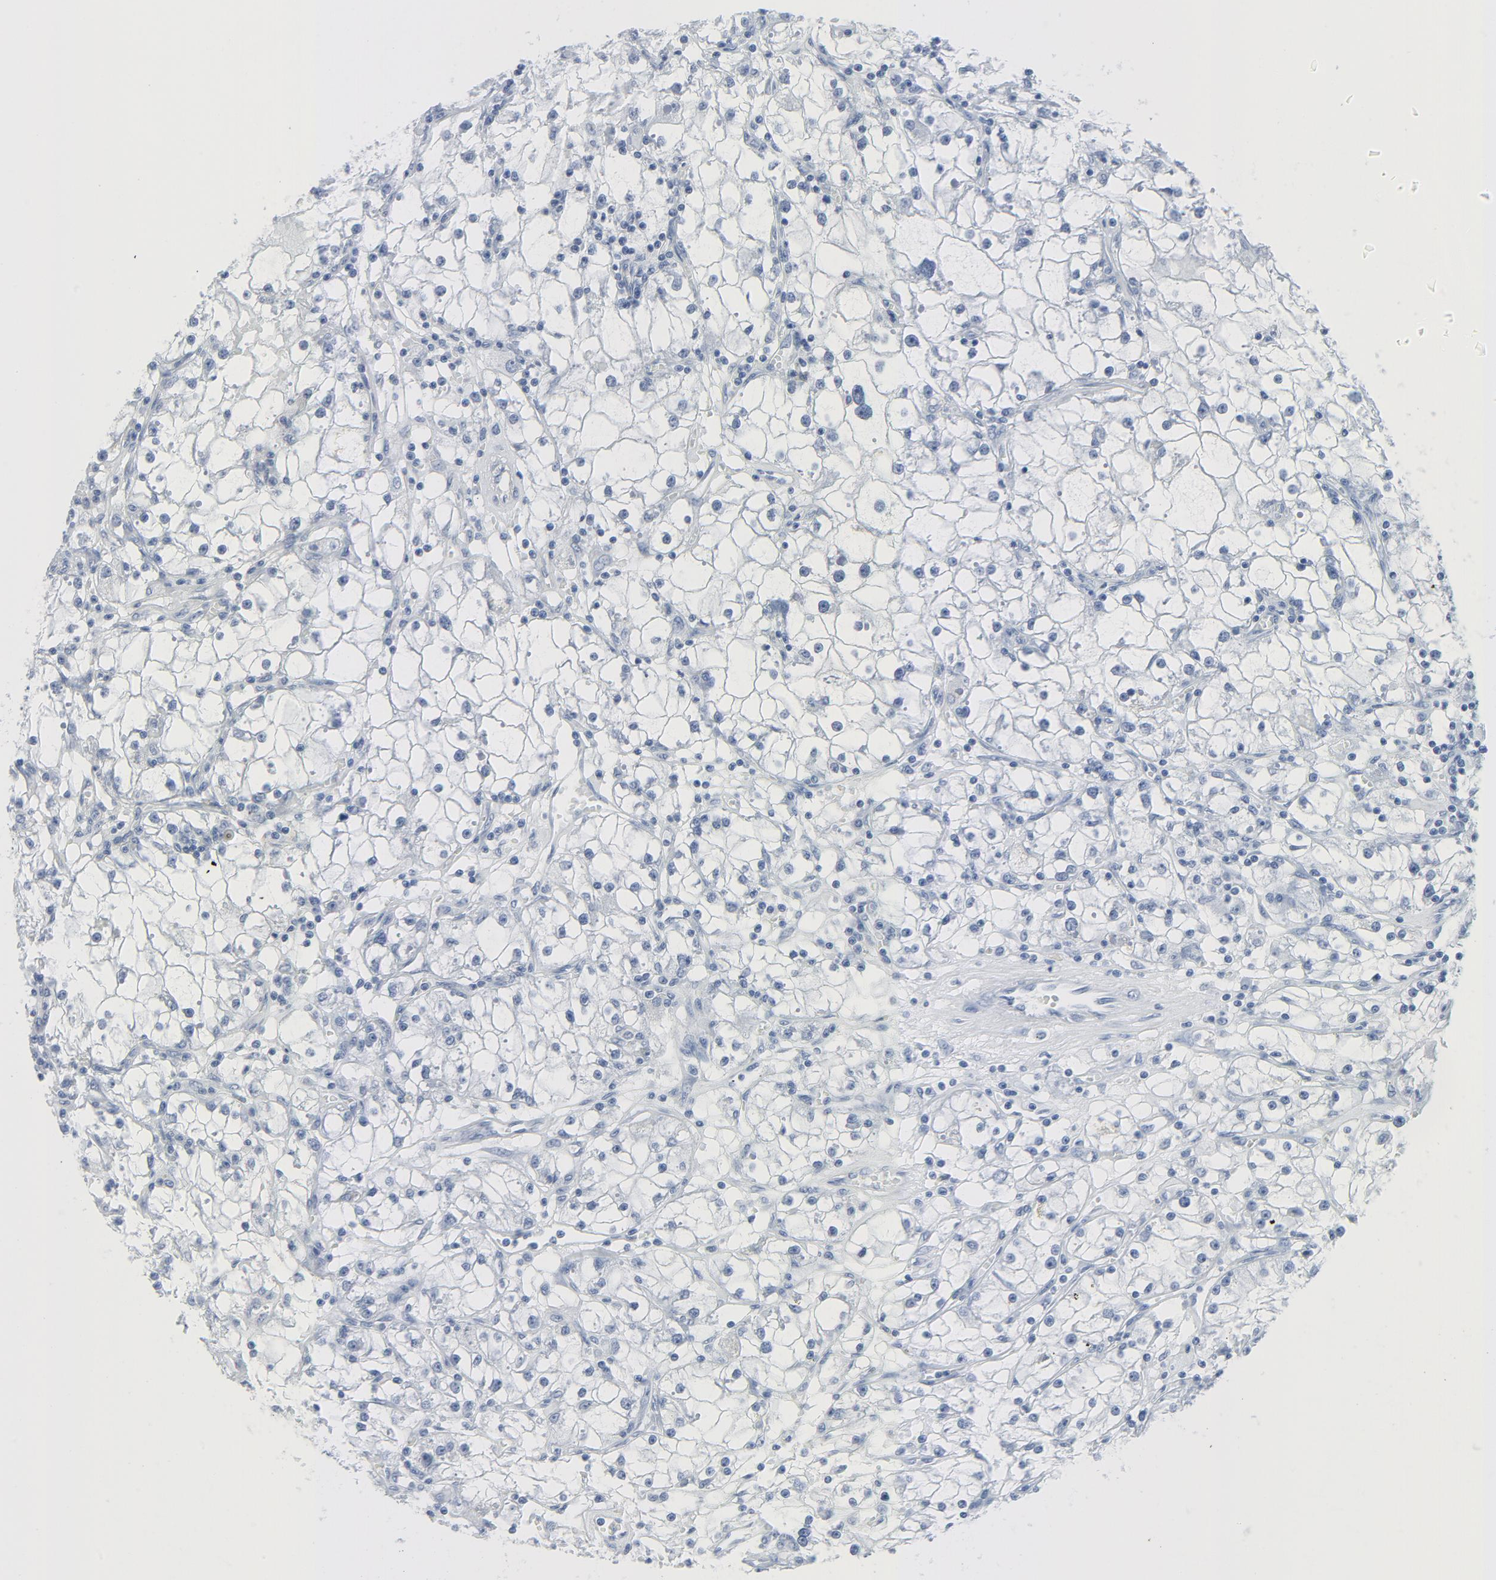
{"staining": {"intensity": "negative", "quantity": "none", "location": "none"}, "tissue": "renal cancer", "cell_type": "Tumor cells", "image_type": "cancer", "snomed": [{"axis": "morphology", "description": "Adenocarcinoma, NOS"}, {"axis": "topography", "description": "Kidney"}], "caption": "A high-resolution image shows IHC staining of renal adenocarcinoma, which demonstrates no significant expression in tumor cells. (Brightfield microscopy of DAB (3,3'-diaminobenzidine) immunohistochemistry at high magnification).", "gene": "TSG101", "patient": {"sex": "male", "age": 56}}